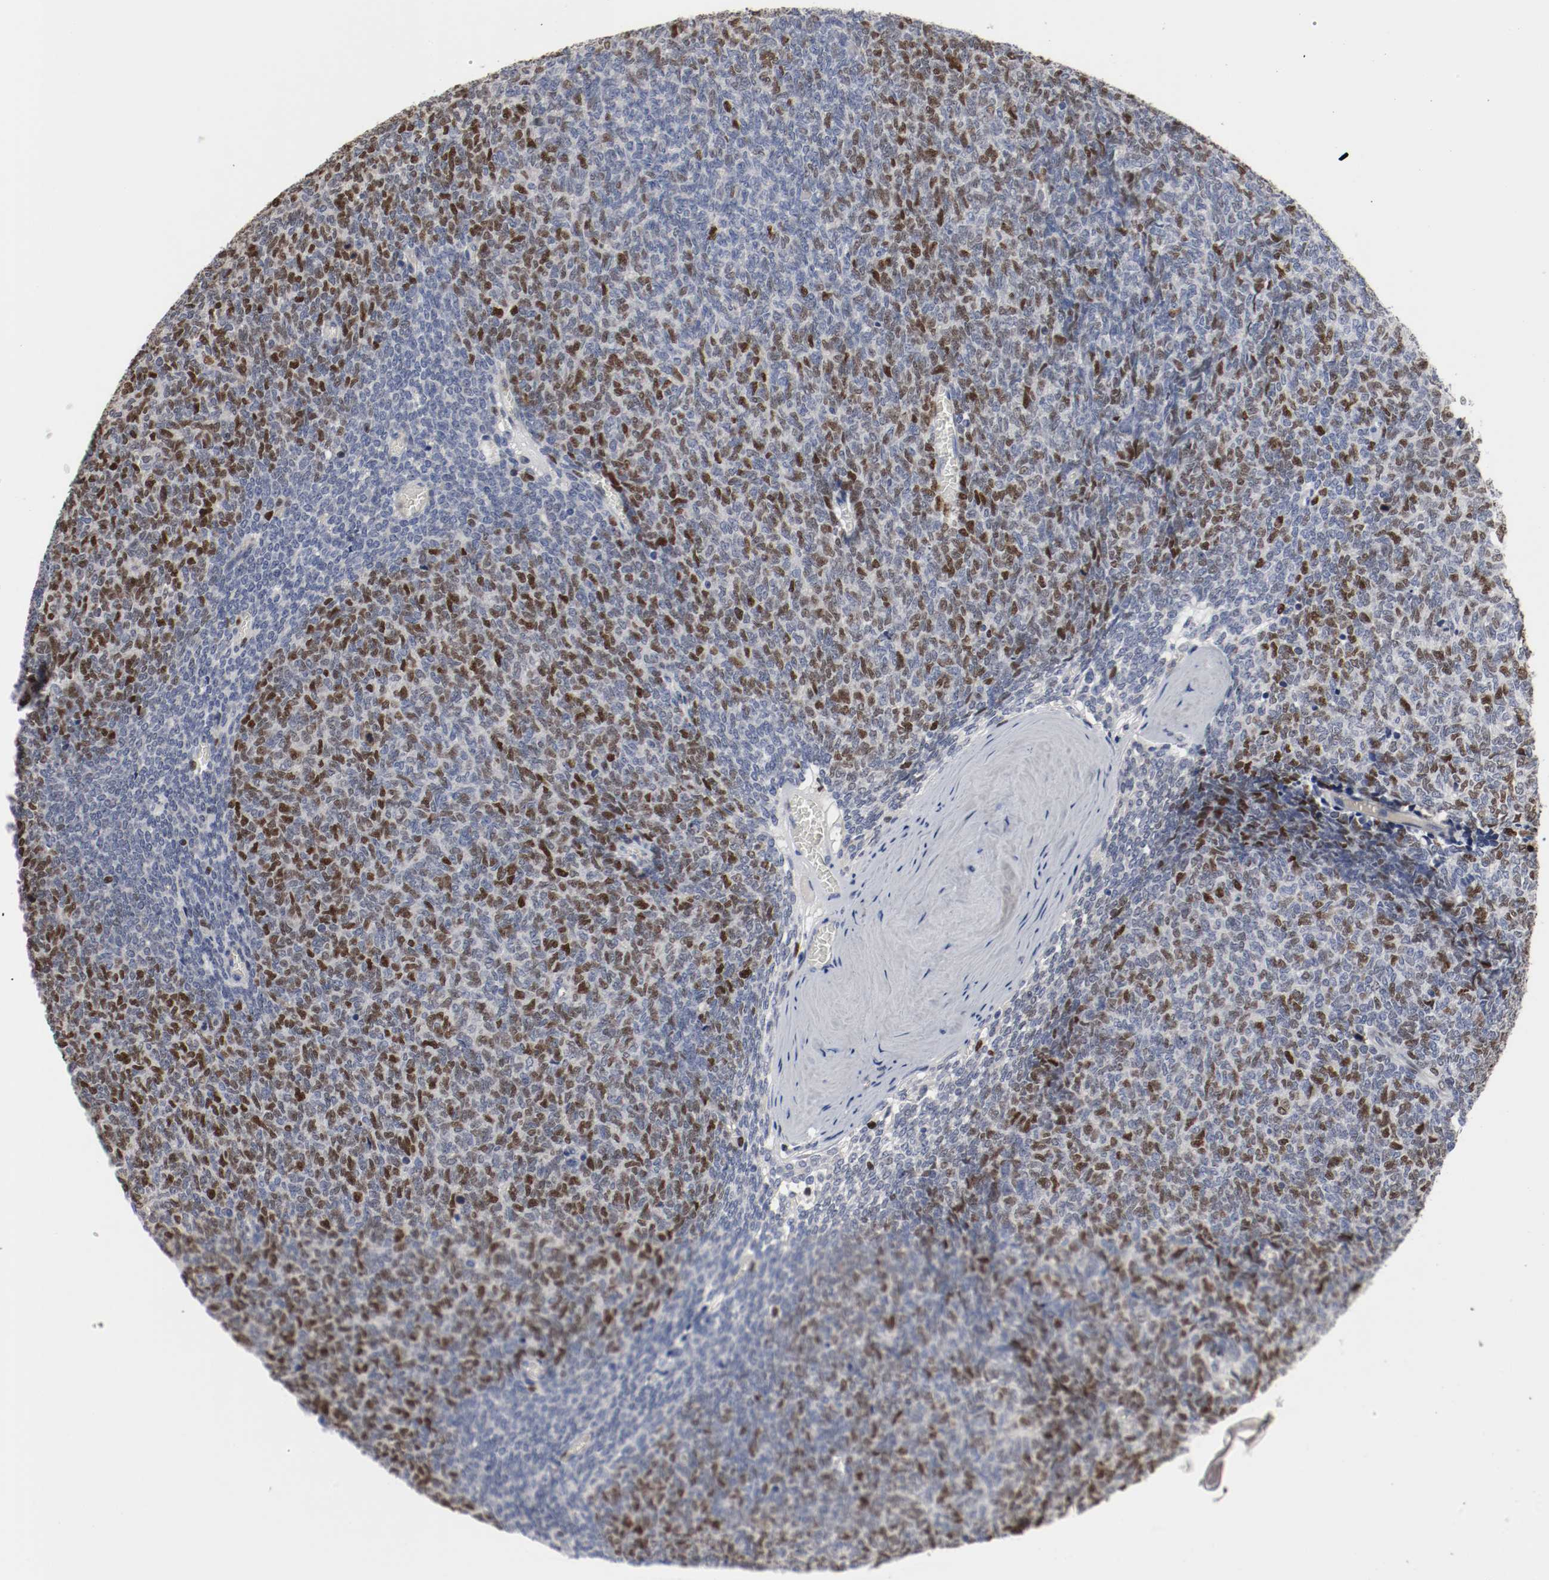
{"staining": {"intensity": "moderate", "quantity": "25%-75%", "location": "nuclear"}, "tissue": "renal cancer", "cell_type": "Tumor cells", "image_type": "cancer", "snomed": [{"axis": "morphology", "description": "Neoplasm, malignant, NOS"}, {"axis": "topography", "description": "Kidney"}], "caption": "IHC (DAB (3,3'-diaminobenzidine)) staining of renal cancer (neoplasm (malignant)) demonstrates moderate nuclear protein staining in approximately 25%-75% of tumor cells. The staining is performed using DAB (3,3'-diaminobenzidine) brown chromogen to label protein expression. The nuclei are counter-stained blue using hematoxylin.", "gene": "MCM6", "patient": {"sex": "male", "age": 28}}